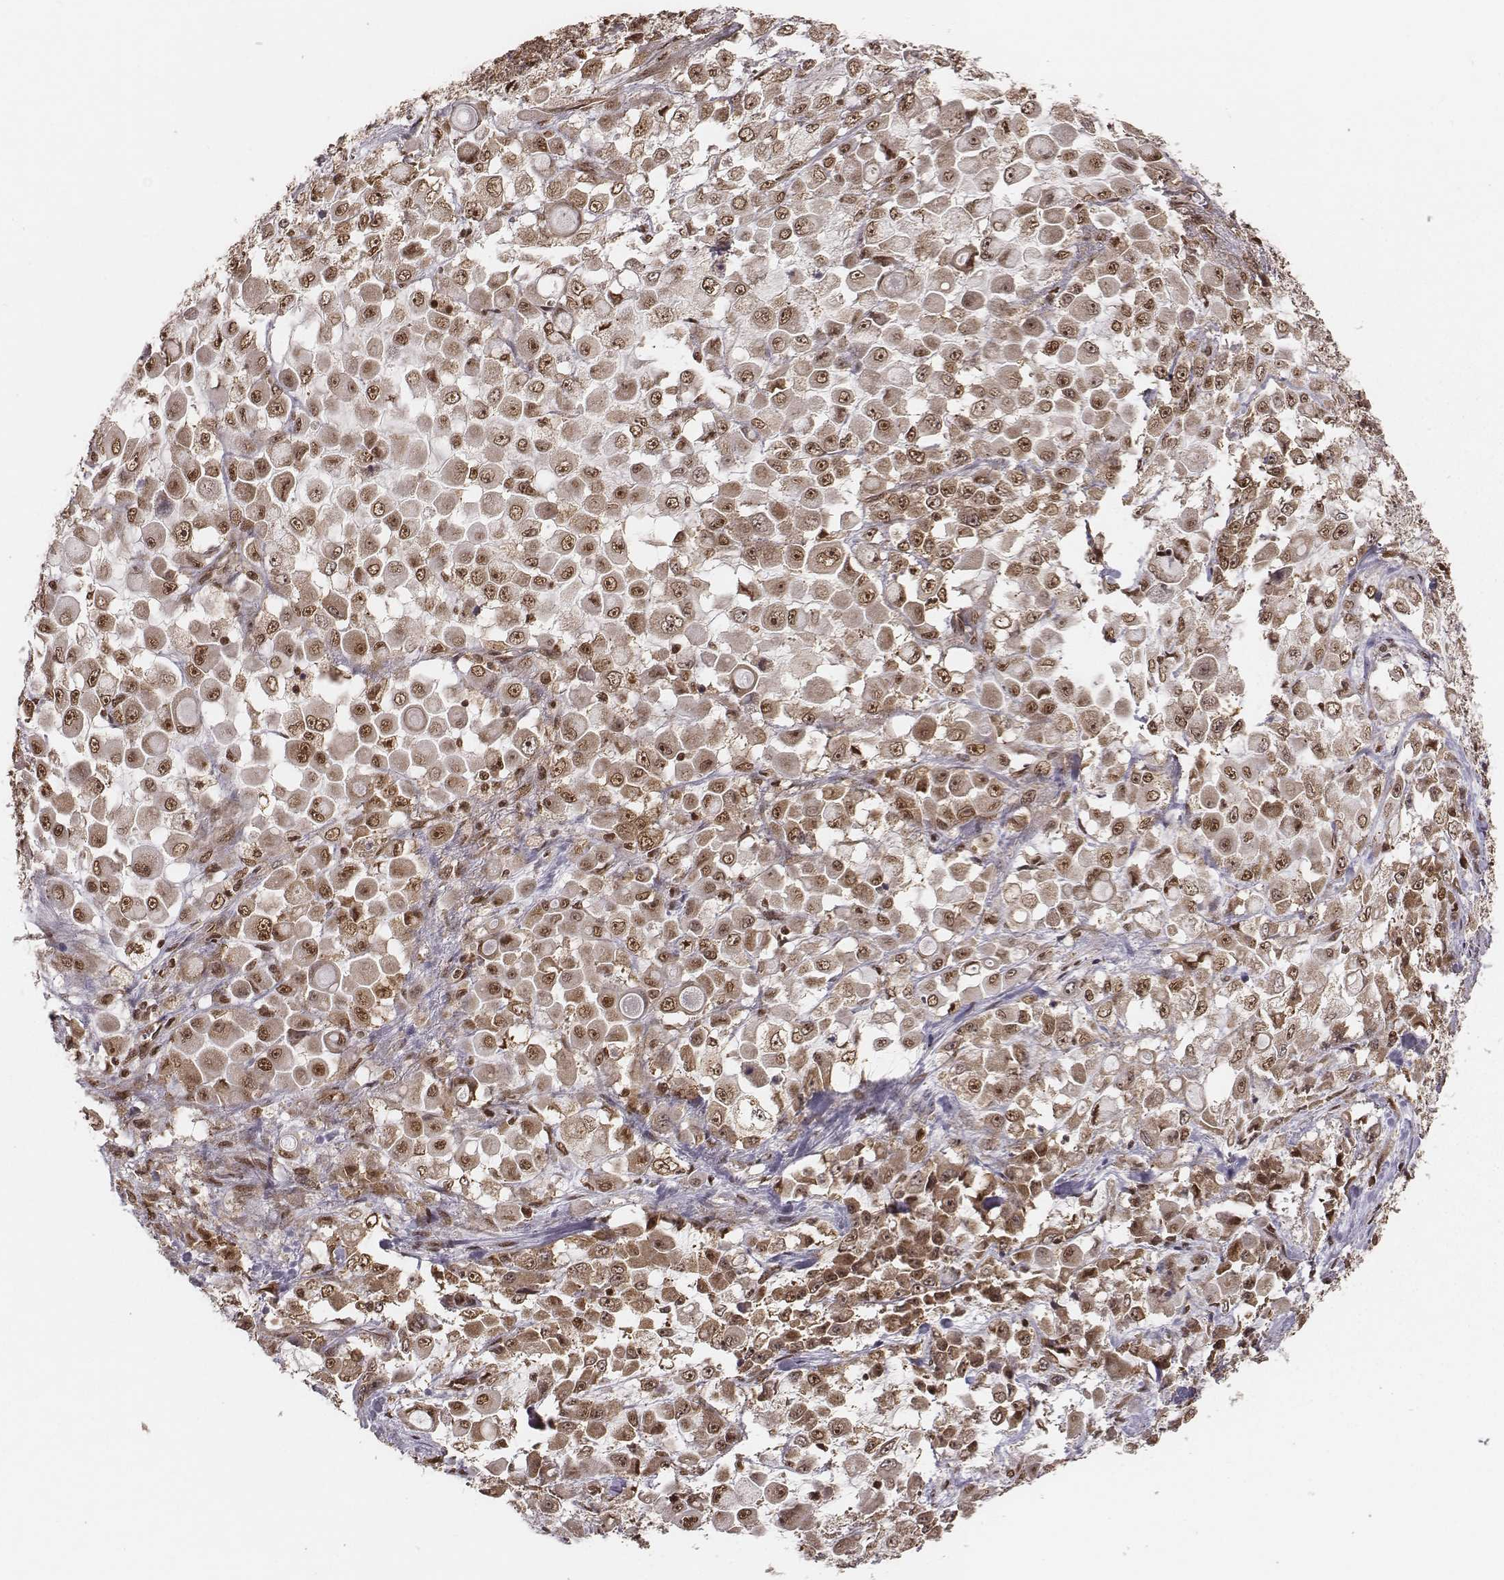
{"staining": {"intensity": "moderate", "quantity": ">75%", "location": "cytoplasmic/membranous,nuclear"}, "tissue": "stomach cancer", "cell_type": "Tumor cells", "image_type": "cancer", "snomed": [{"axis": "morphology", "description": "Adenocarcinoma, NOS"}, {"axis": "topography", "description": "Stomach"}], "caption": "Moderate cytoplasmic/membranous and nuclear expression is appreciated in approximately >75% of tumor cells in stomach adenocarcinoma.", "gene": "NFX1", "patient": {"sex": "female", "age": 76}}